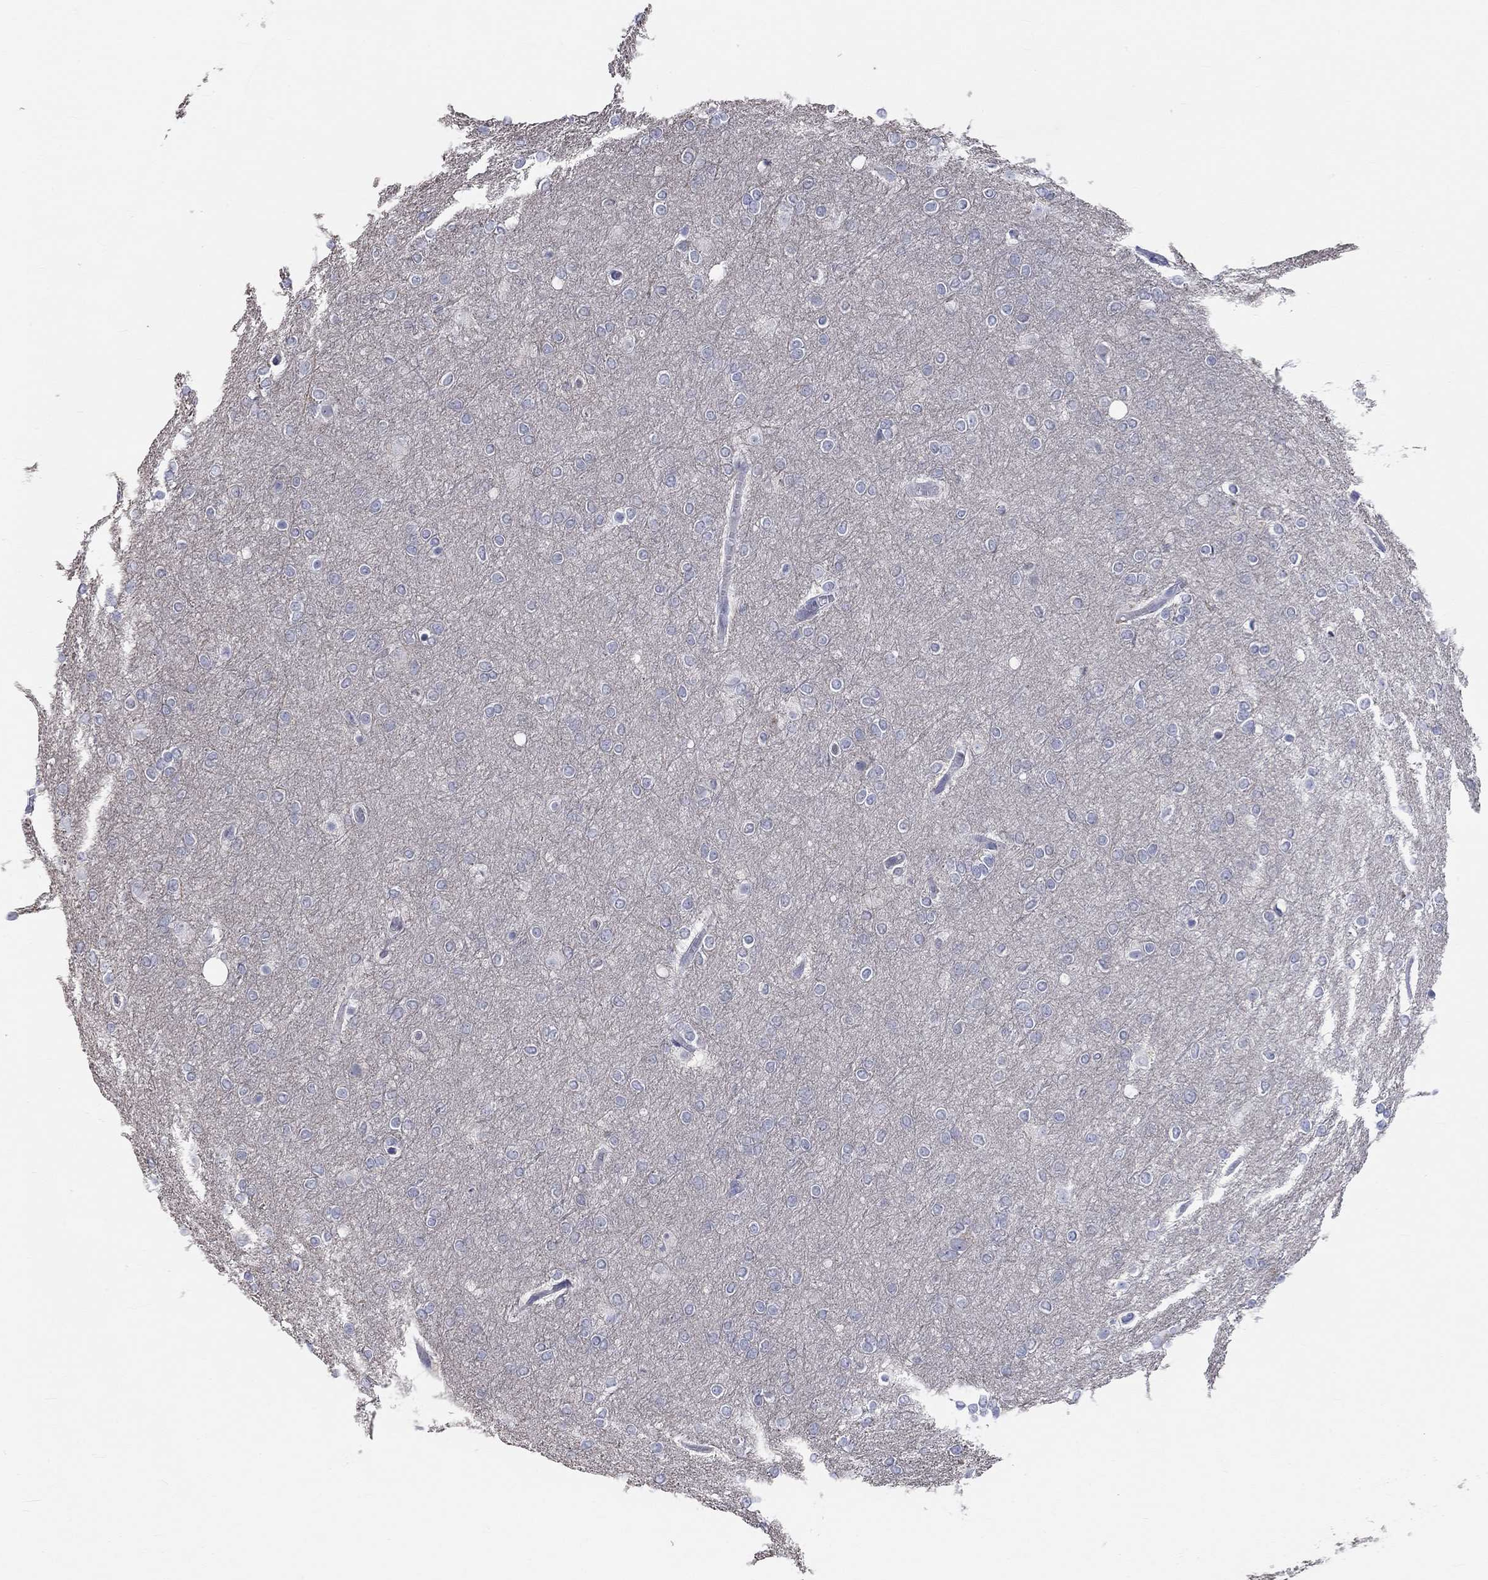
{"staining": {"intensity": "negative", "quantity": "none", "location": "none"}, "tissue": "glioma", "cell_type": "Tumor cells", "image_type": "cancer", "snomed": [{"axis": "morphology", "description": "Glioma, malignant, High grade"}, {"axis": "topography", "description": "Brain"}], "caption": "The histopathology image demonstrates no significant staining in tumor cells of glioma.", "gene": "PCDHGA10", "patient": {"sex": "female", "age": 61}}